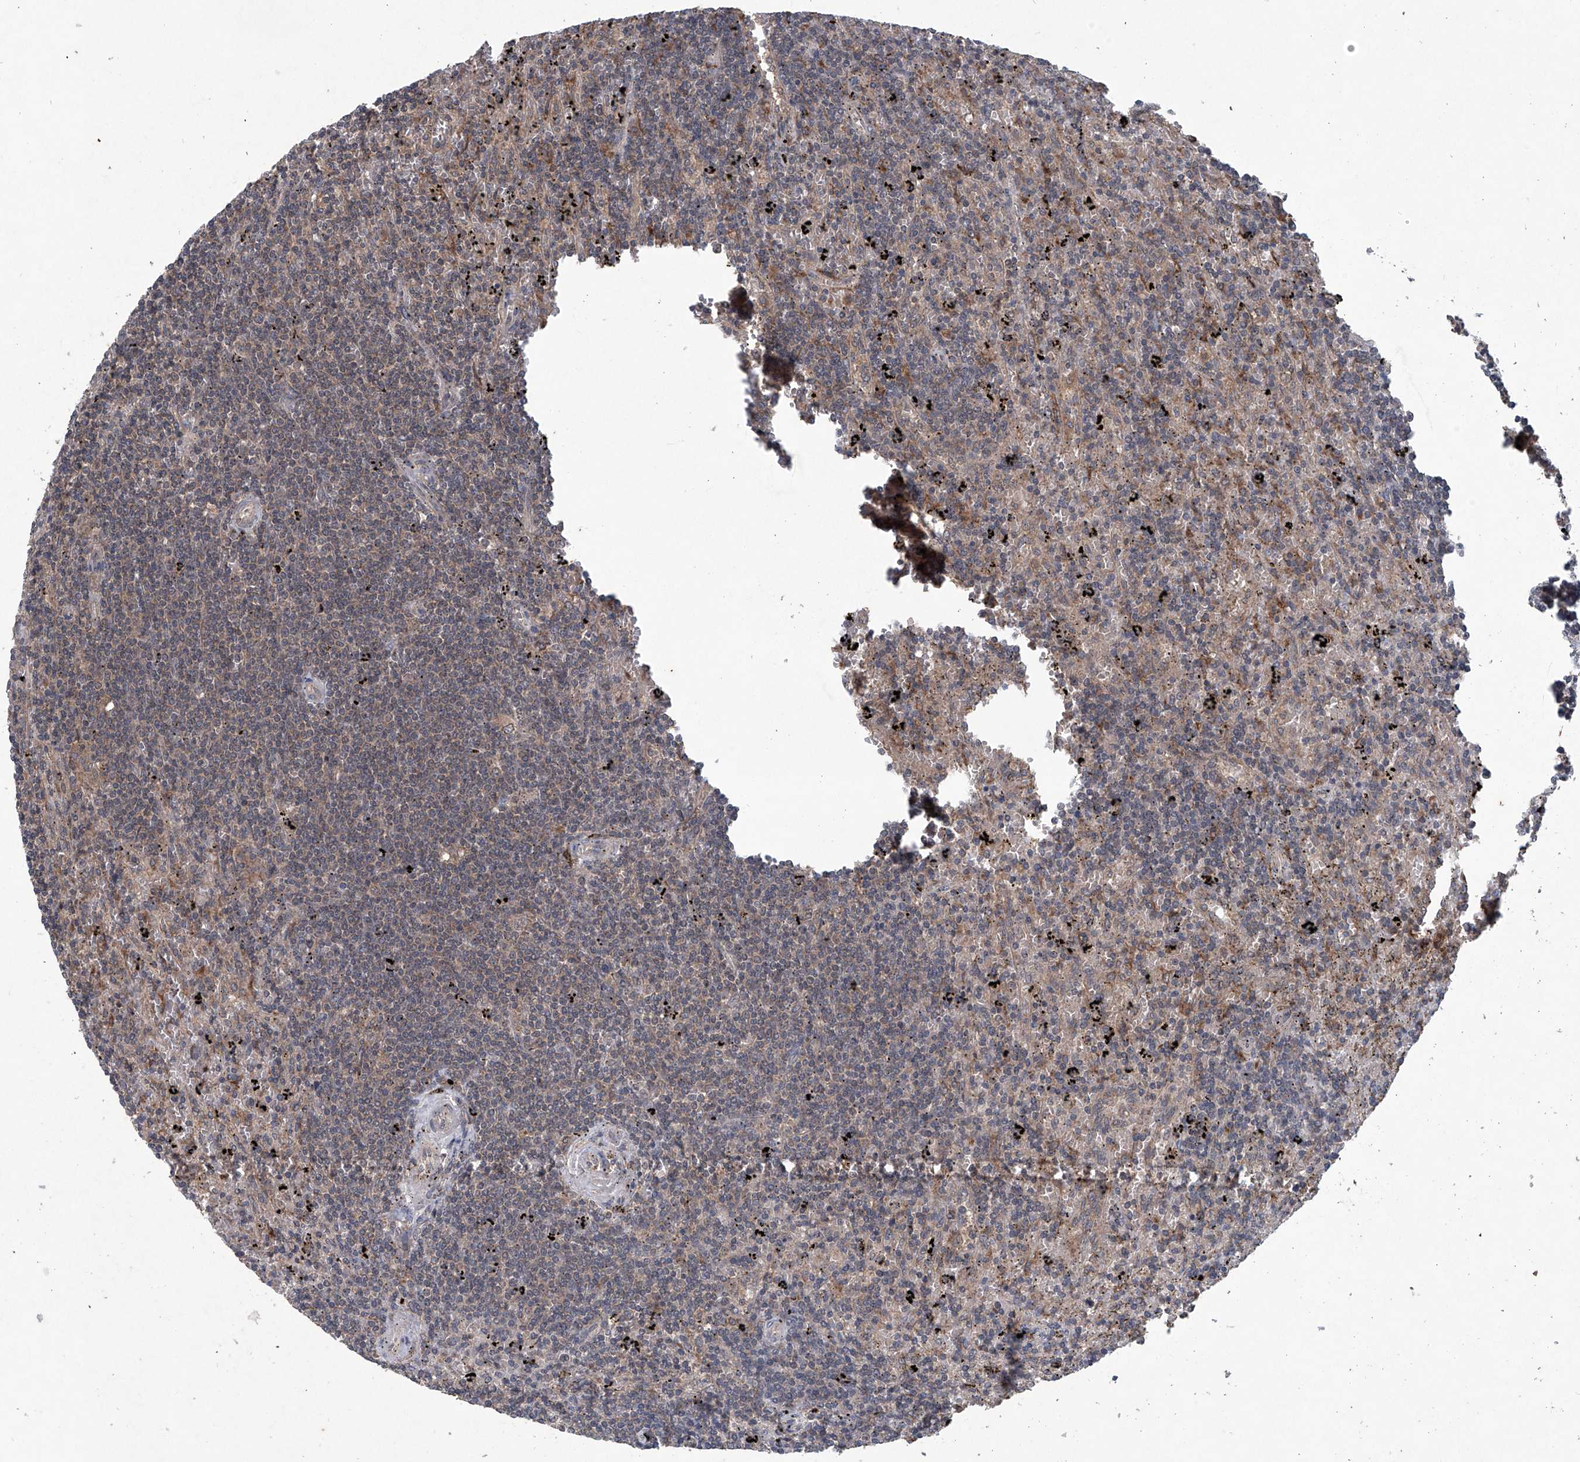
{"staining": {"intensity": "weak", "quantity": "<25%", "location": "cytoplasmic/membranous"}, "tissue": "lymphoma", "cell_type": "Tumor cells", "image_type": "cancer", "snomed": [{"axis": "morphology", "description": "Malignant lymphoma, non-Hodgkin's type, Low grade"}, {"axis": "topography", "description": "Spleen"}], "caption": "An IHC histopathology image of lymphoma is shown. There is no staining in tumor cells of lymphoma.", "gene": "SUMF2", "patient": {"sex": "male", "age": 76}}